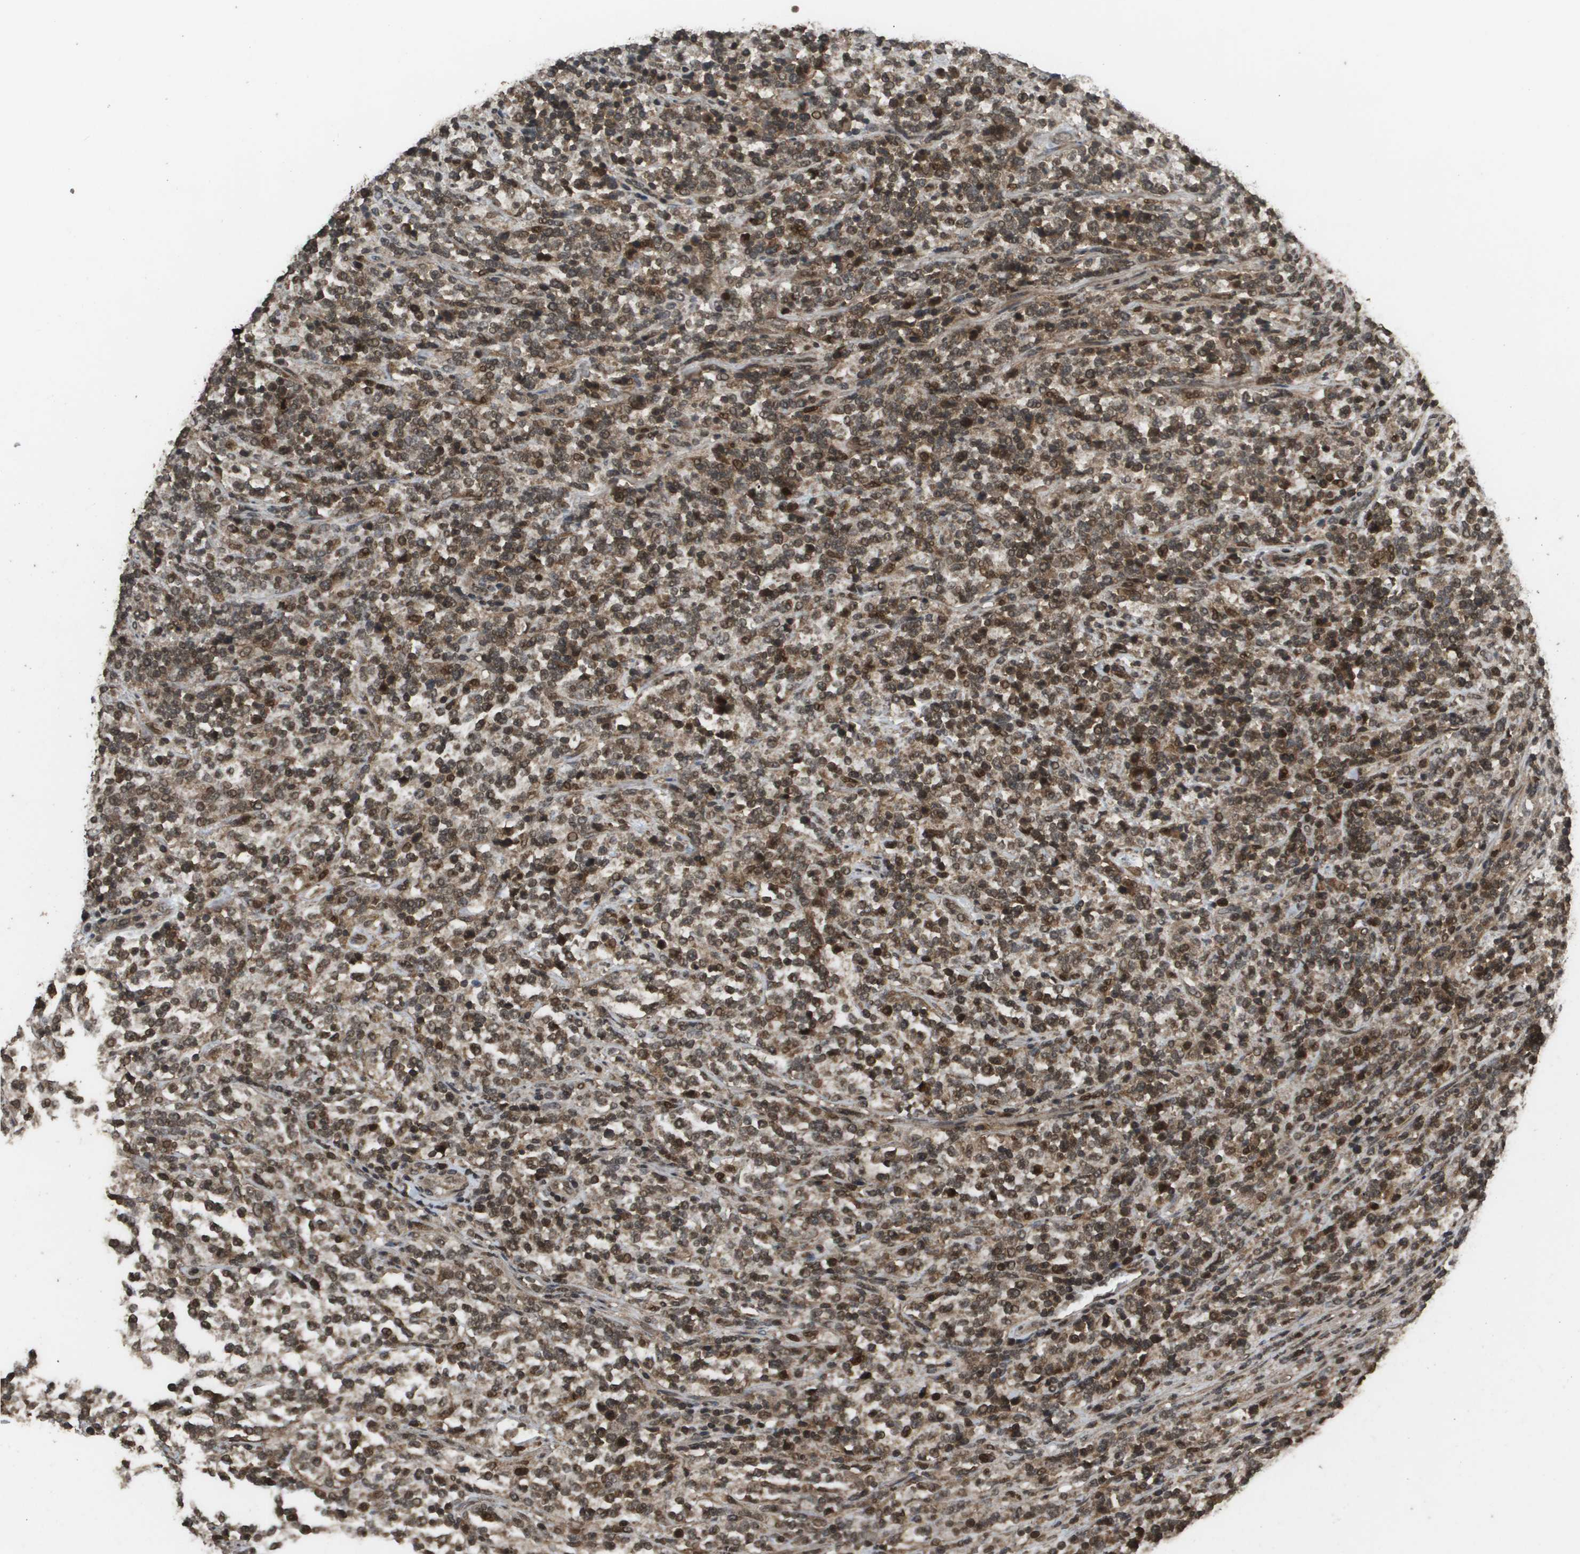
{"staining": {"intensity": "moderate", "quantity": "25%-75%", "location": "cytoplasmic/membranous,nuclear"}, "tissue": "lymphoma", "cell_type": "Tumor cells", "image_type": "cancer", "snomed": [{"axis": "morphology", "description": "Malignant lymphoma, non-Hodgkin's type, High grade"}, {"axis": "topography", "description": "Soft tissue"}], "caption": "High-grade malignant lymphoma, non-Hodgkin's type stained for a protein displays moderate cytoplasmic/membranous and nuclear positivity in tumor cells. The protein is stained brown, and the nuclei are stained in blue (DAB (3,3'-diaminobenzidine) IHC with brightfield microscopy, high magnification).", "gene": "AXIN2", "patient": {"sex": "male", "age": 18}}